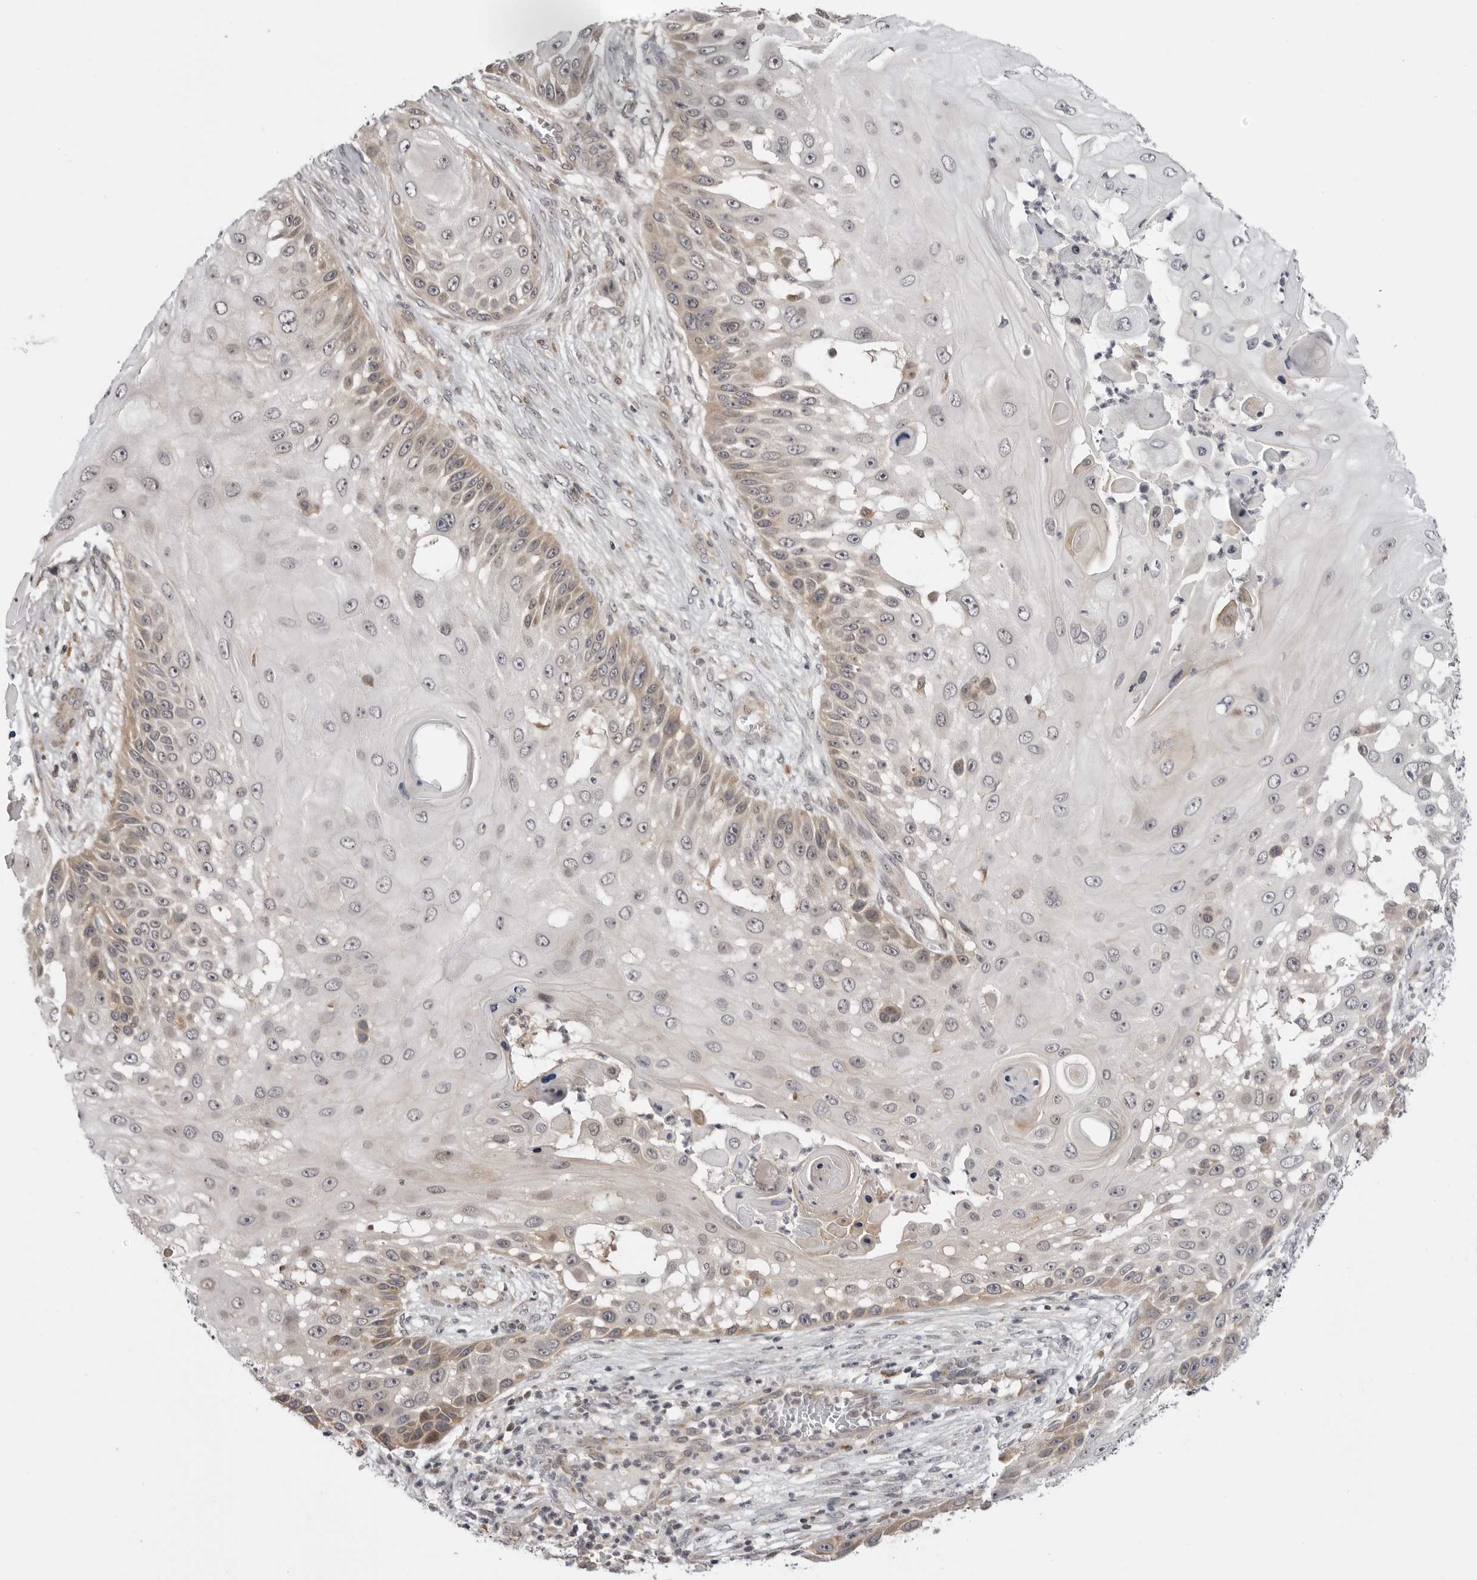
{"staining": {"intensity": "weak", "quantity": "<25%", "location": "cytoplasmic/membranous"}, "tissue": "skin cancer", "cell_type": "Tumor cells", "image_type": "cancer", "snomed": [{"axis": "morphology", "description": "Squamous cell carcinoma, NOS"}, {"axis": "topography", "description": "Skin"}], "caption": "The photomicrograph exhibits no staining of tumor cells in skin cancer.", "gene": "PTK2B", "patient": {"sex": "female", "age": 44}}